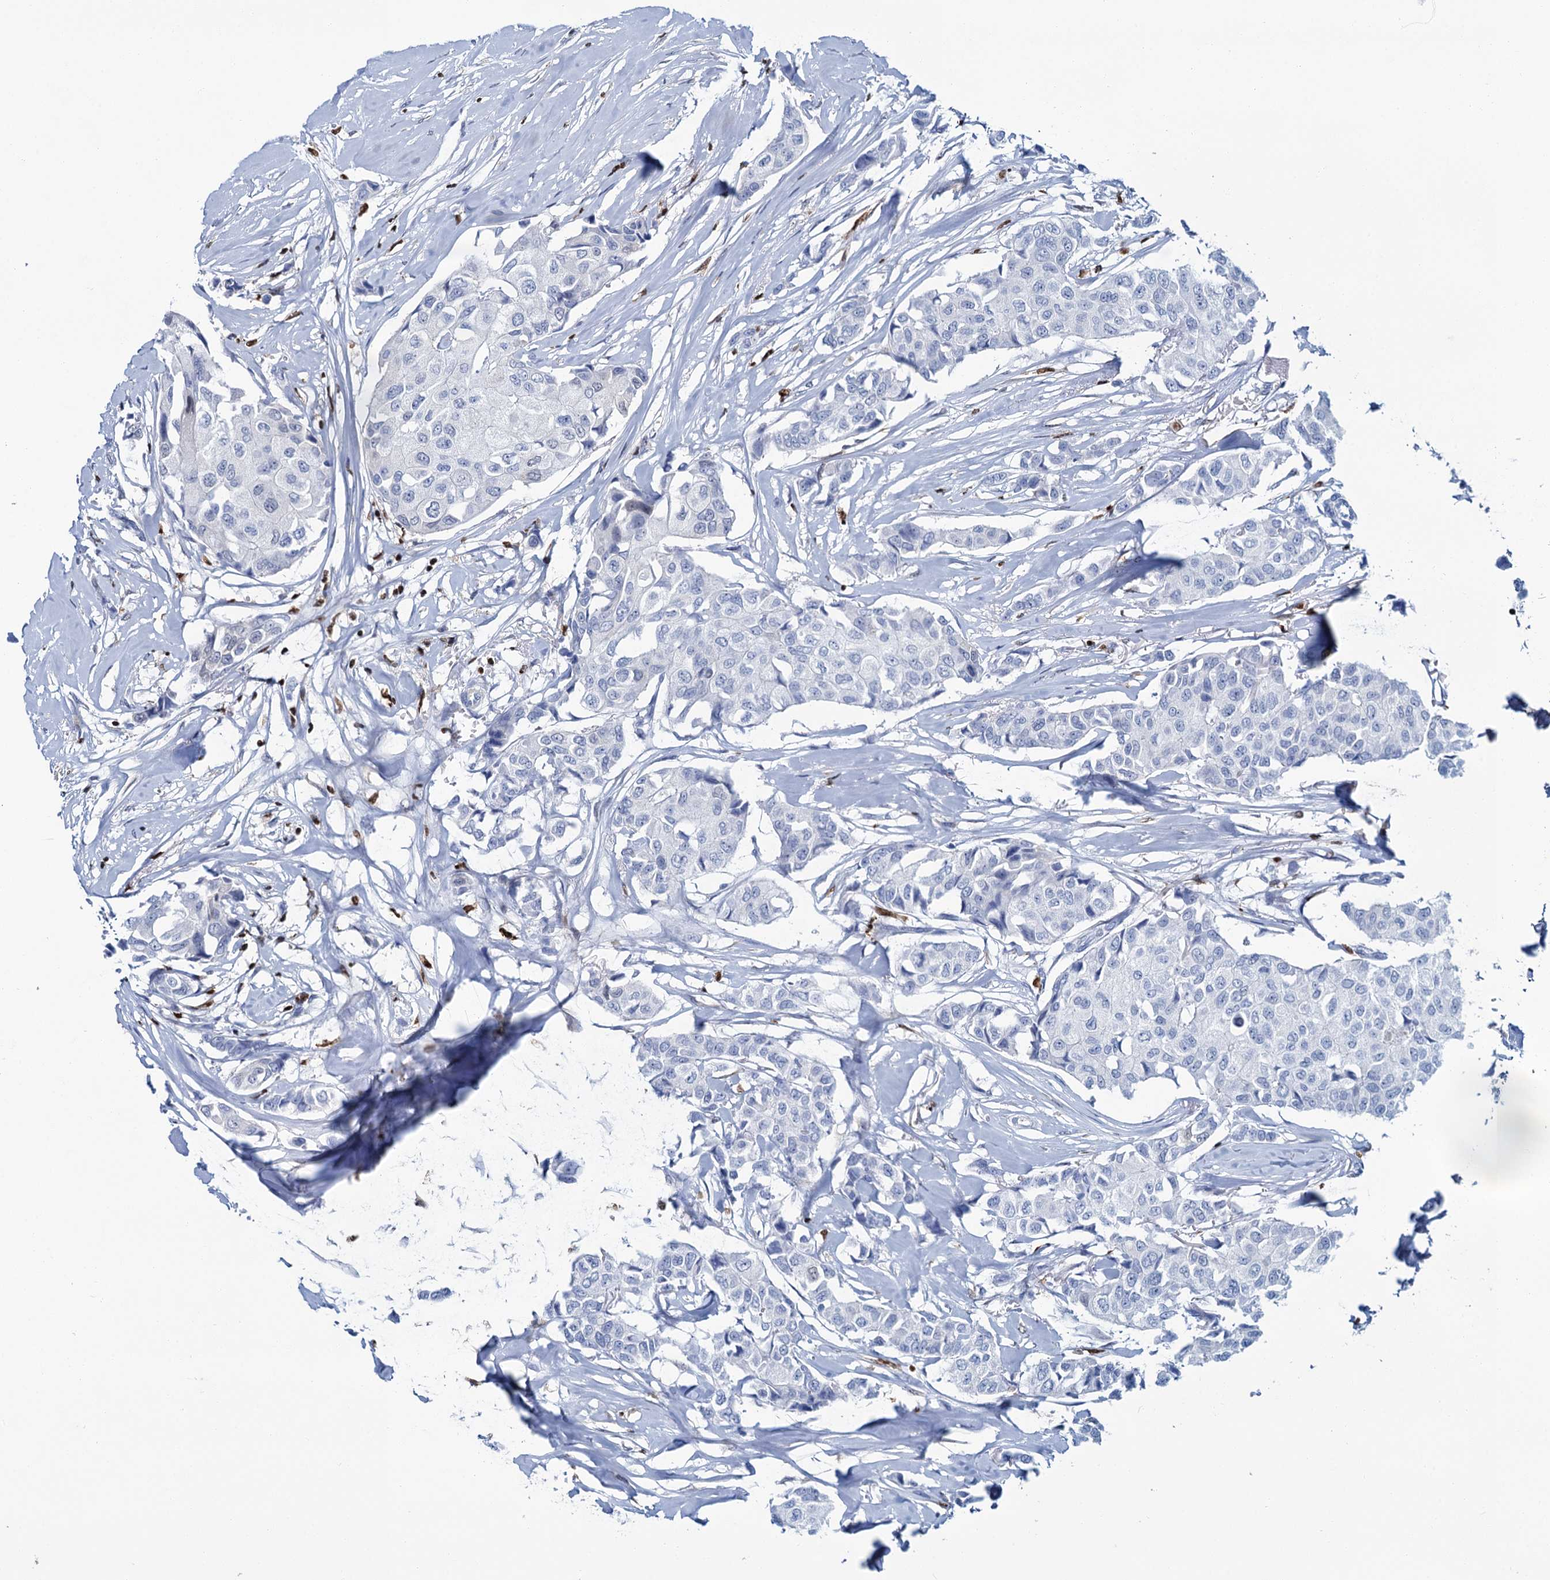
{"staining": {"intensity": "negative", "quantity": "none", "location": "none"}, "tissue": "breast cancer", "cell_type": "Tumor cells", "image_type": "cancer", "snomed": [{"axis": "morphology", "description": "Duct carcinoma"}, {"axis": "topography", "description": "Breast"}], "caption": "Immunohistochemical staining of breast invasive ductal carcinoma displays no significant expression in tumor cells.", "gene": "CELF2", "patient": {"sex": "female", "age": 80}}